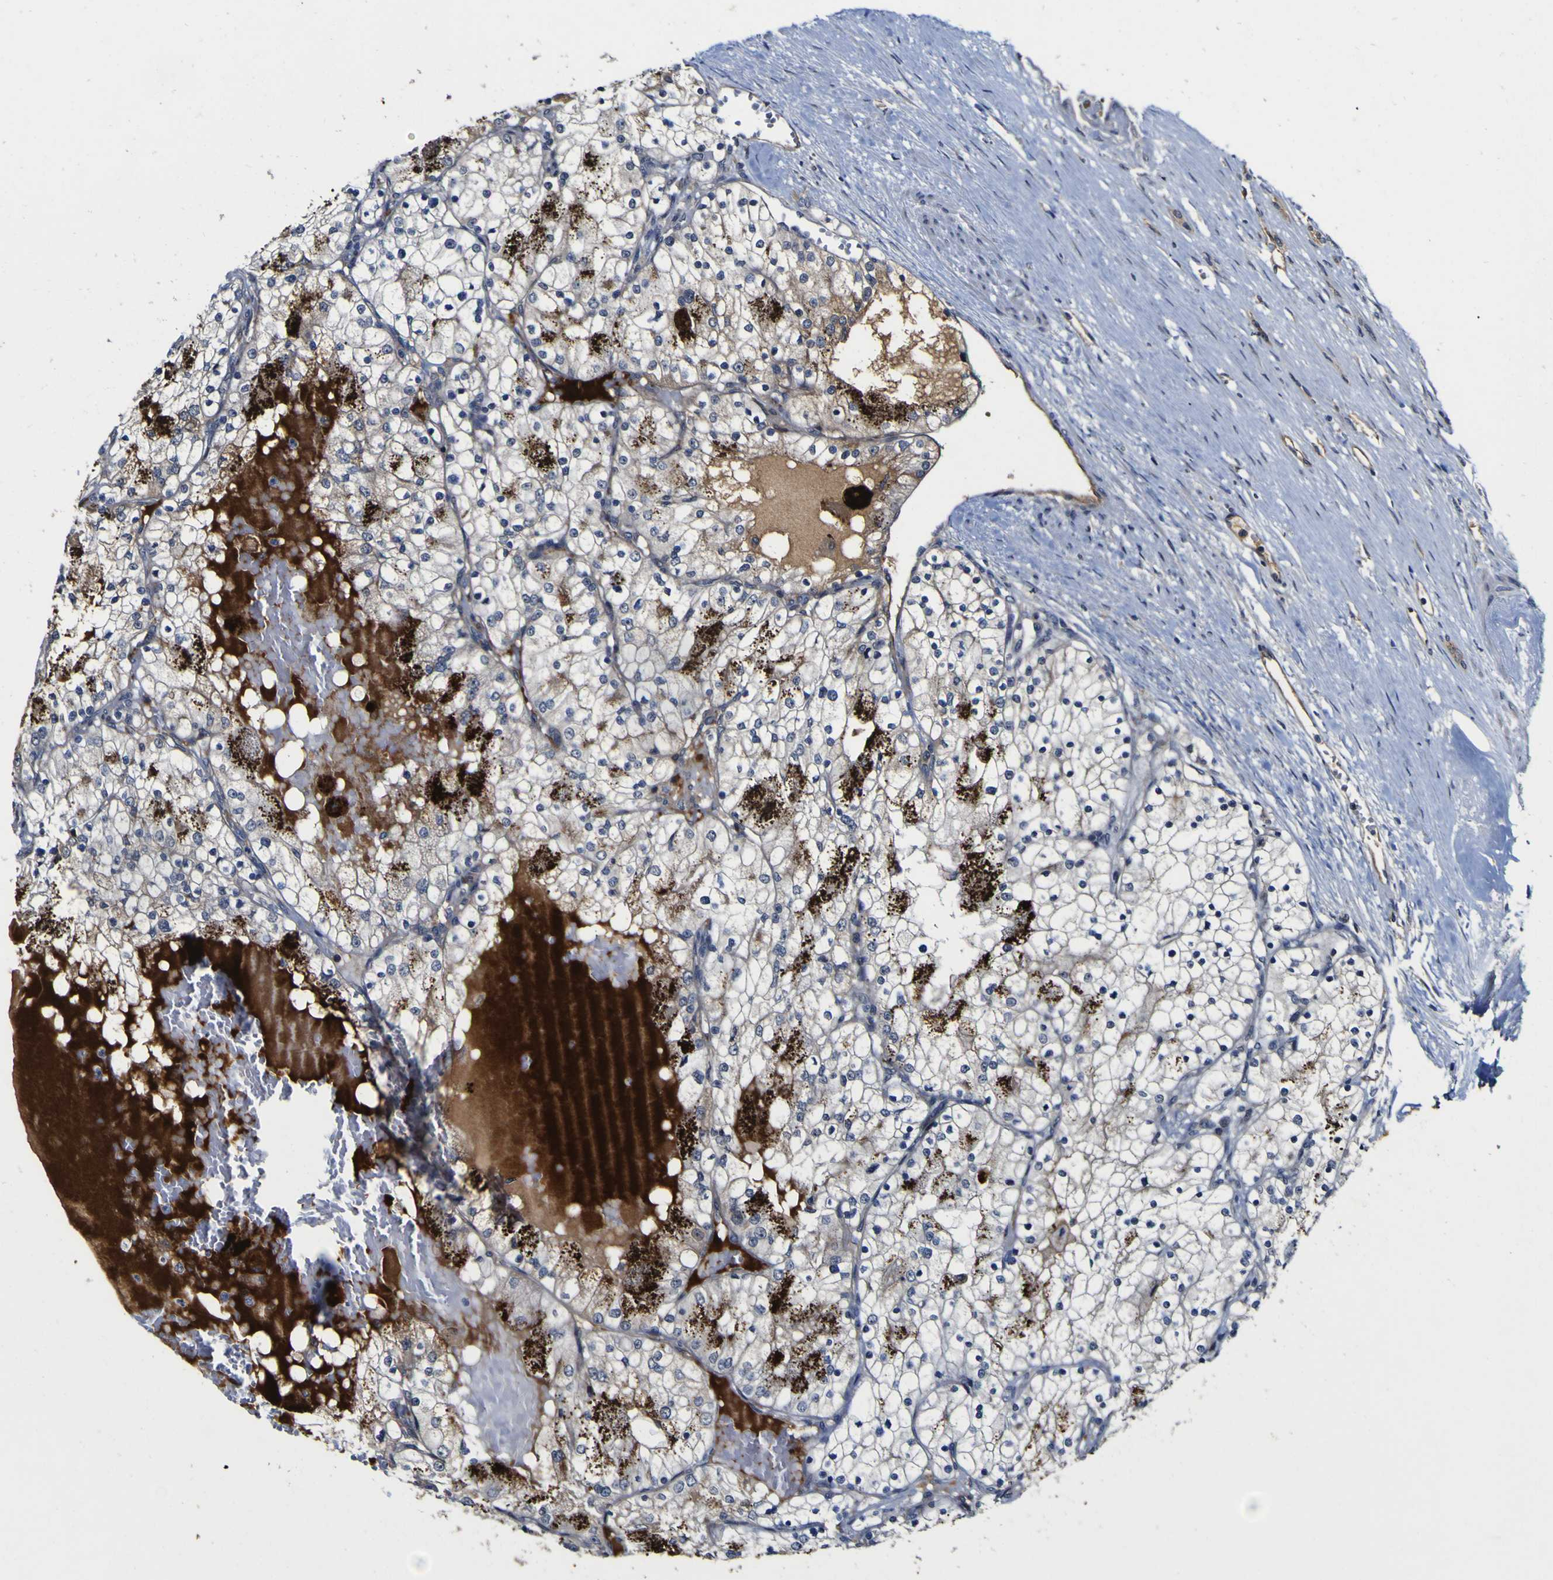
{"staining": {"intensity": "negative", "quantity": "none", "location": "none"}, "tissue": "renal cancer", "cell_type": "Tumor cells", "image_type": "cancer", "snomed": [{"axis": "morphology", "description": "Adenocarcinoma, NOS"}, {"axis": "topography", "description": "Kidney"}], "caption": "Tumor cells show no significant protein staining in renal adenocarcinoma.", "gene": "CCL2", "patient": {"sex": "male", "age": 68}}